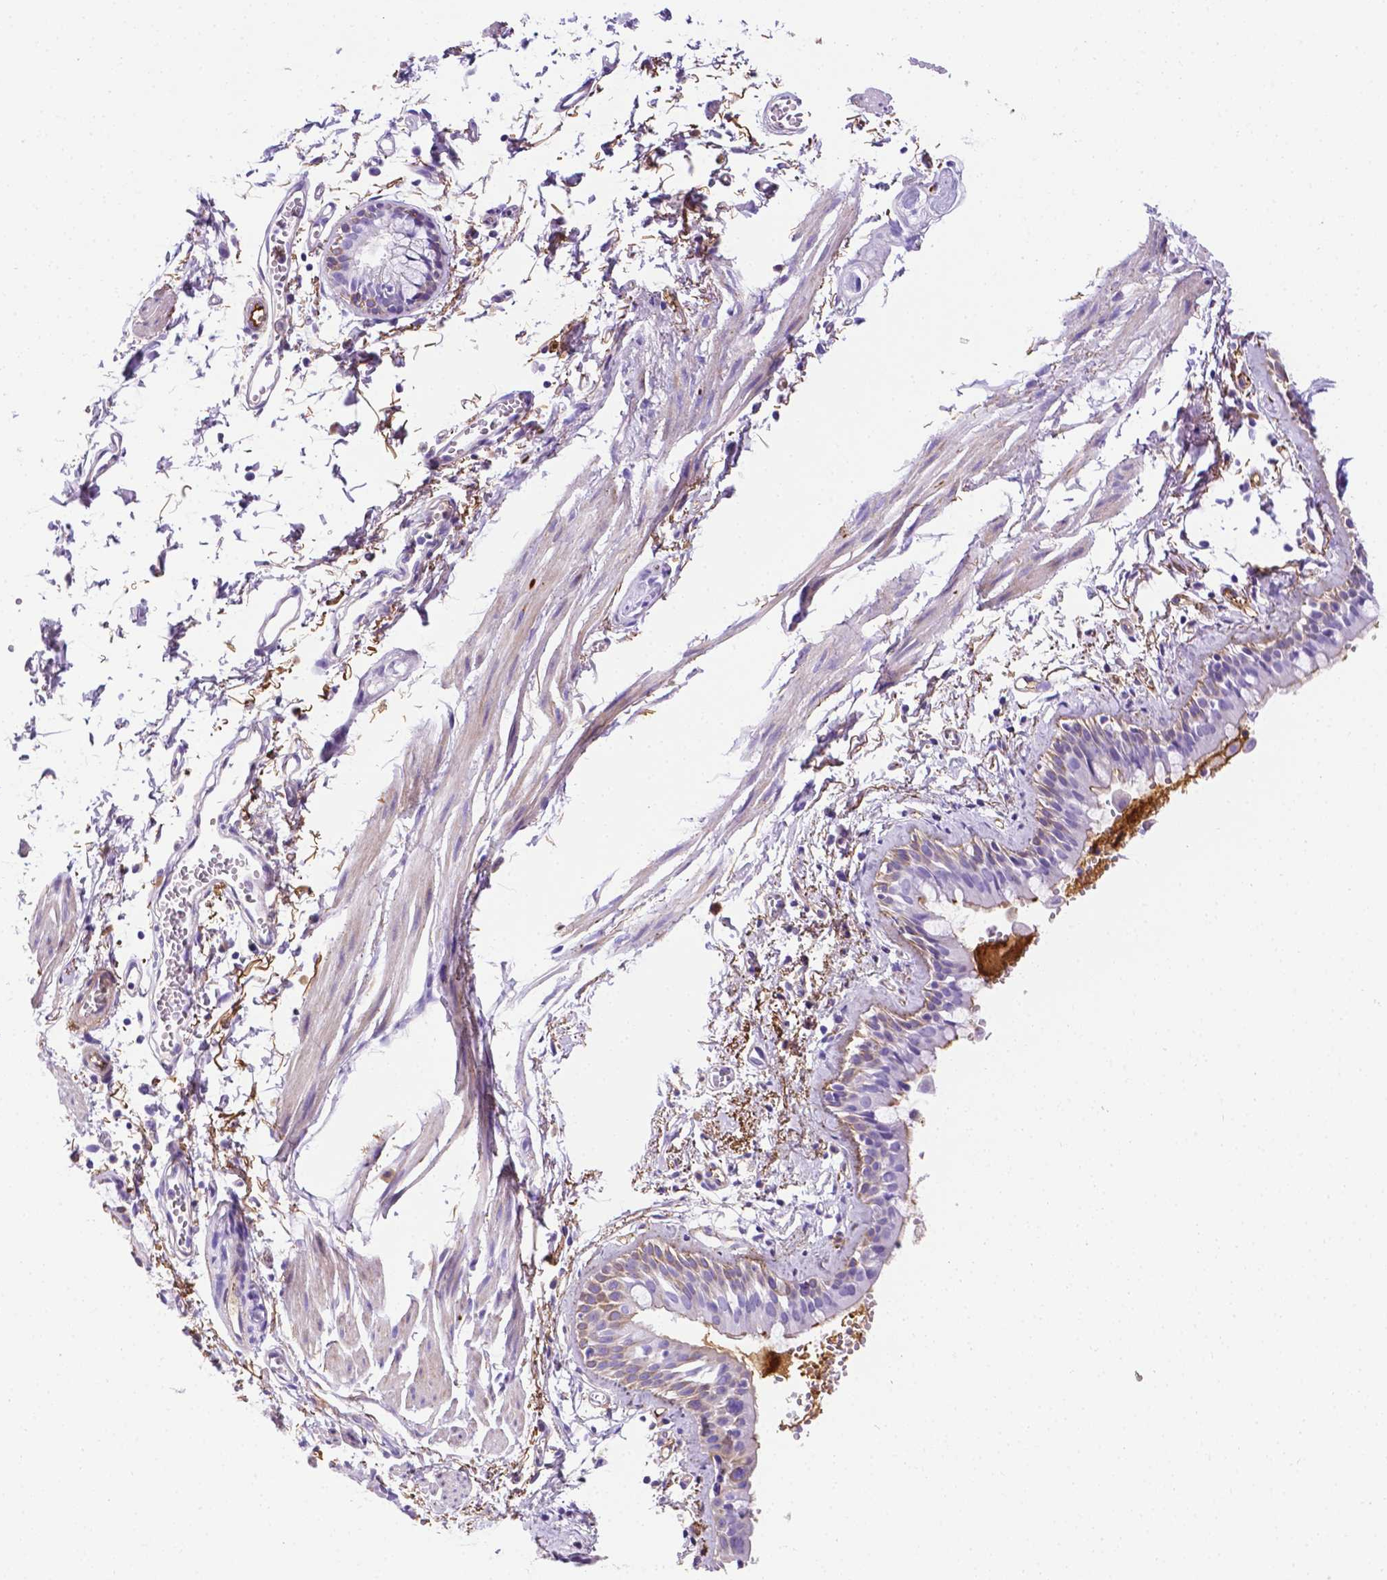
{"staining": {"intensity": "weak", "quantity": "25%-75%", "location": "cytoplasmic/membranous"}, "tissue": "bronchus", "cell_type": "Respiratory epithelial cells", "image_type": "normal", "snomed": [{"axis": "morphology", "description": "Normal tissue, NOS"}, {"axis": "topography", "description": "Cartilage tissue"}, {"axis": "topography", "description": "Bronchus"}], "caption": "Weak cytoplasmic/membranous protein staining is present in approximately 25%-75% of respiratory epithelial cells in bronchus.", "gene": "APOE", "patient": {"sex": "female", "age": 59}}